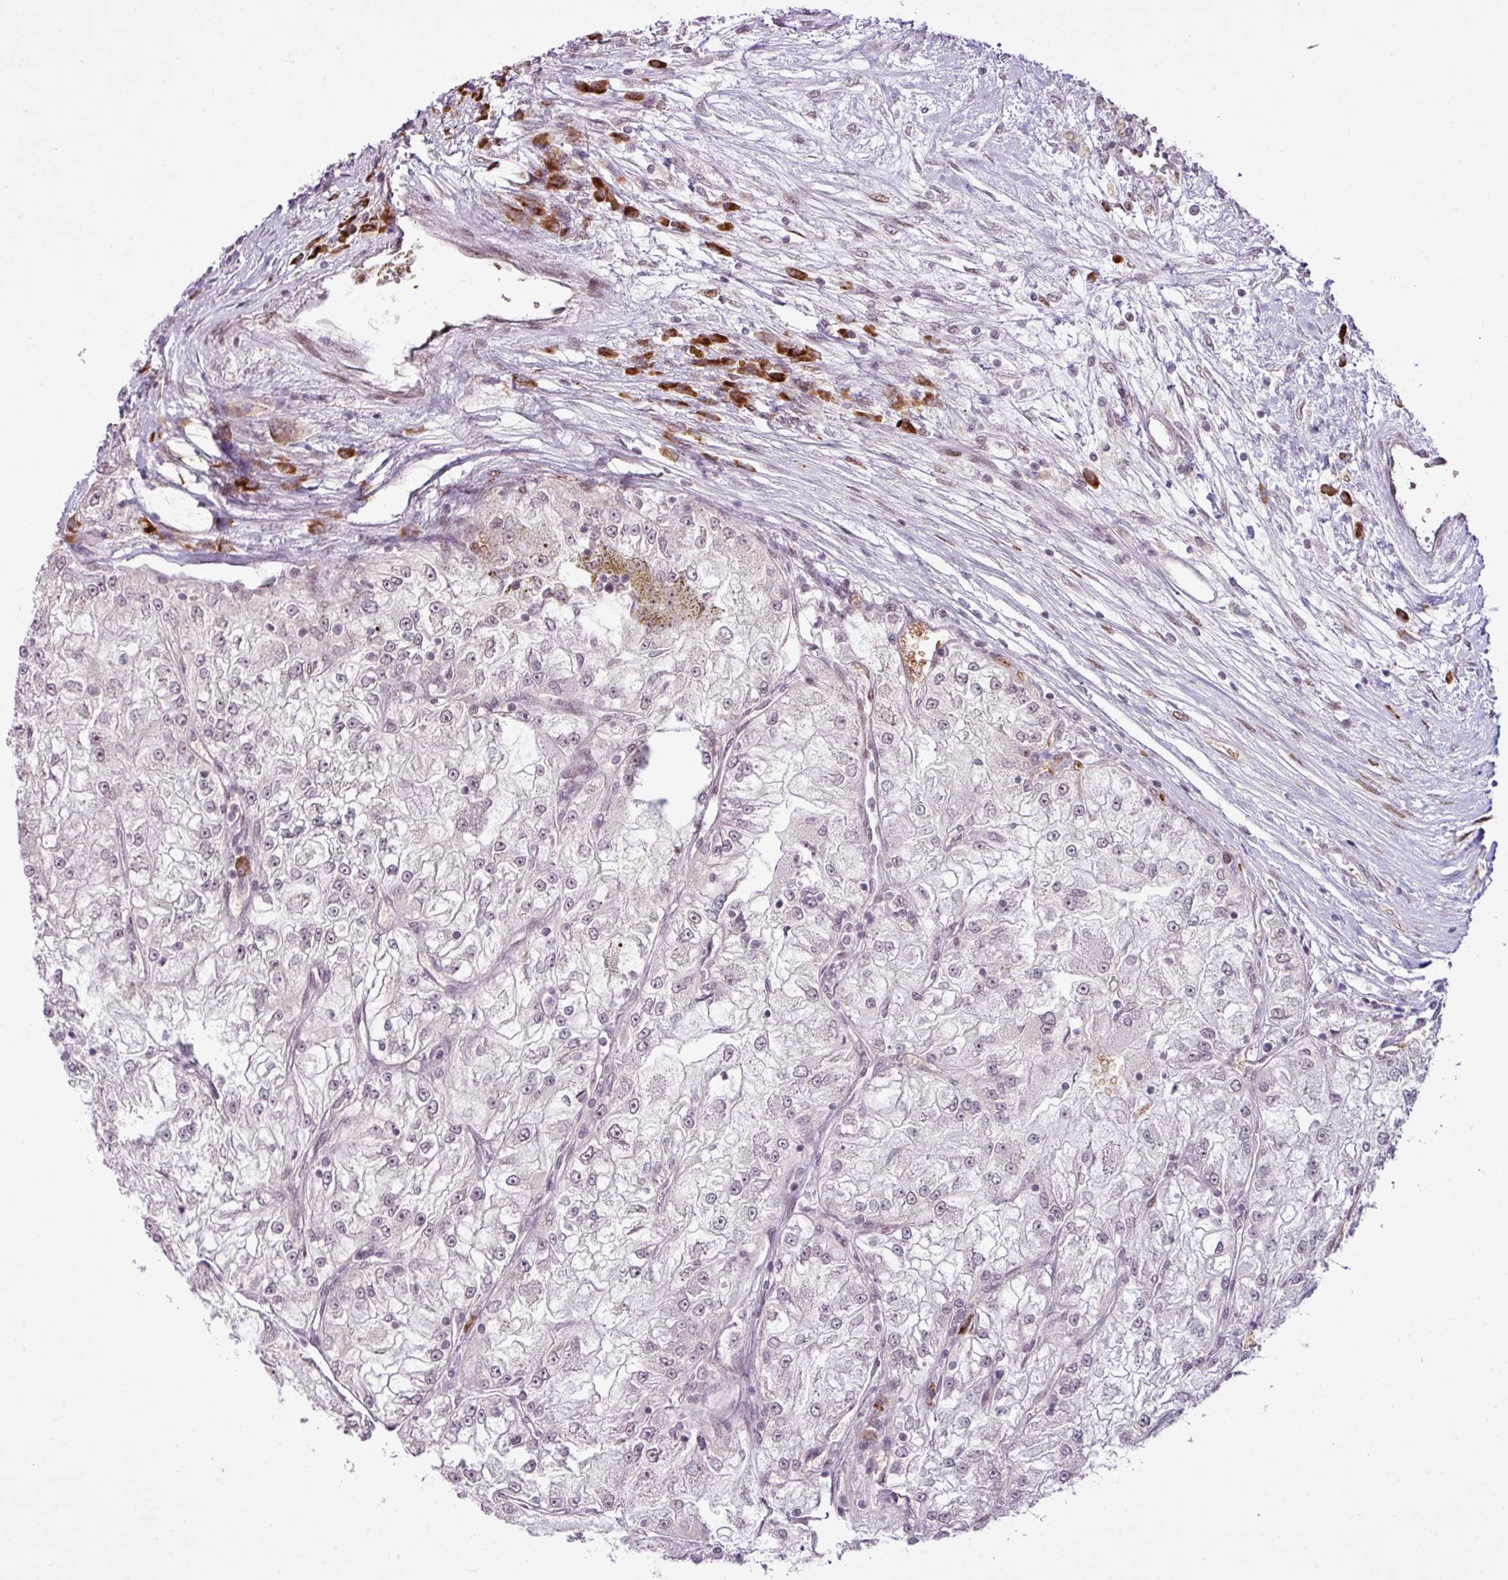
{"staining": {"intensity": "moderate", "quantity": "25%-75%", "location": "nuclear"}, "tissue": "renal cancer", "cell_type": "Tumor cells", "image_type": "cancer", "snomed": [{"axis": "morphology", "description": "Adenocarcinoma, NOS"}, {"axis": "topography", "description": "Kidney"}], "caption": "Tumor cells display medium levels of moderate nuclear positivity in approximately 25%-75% of cells in adenocarcinoma (renal).", "gene": "PRDM5", "patient": {"sex": "female", "age": 72}}